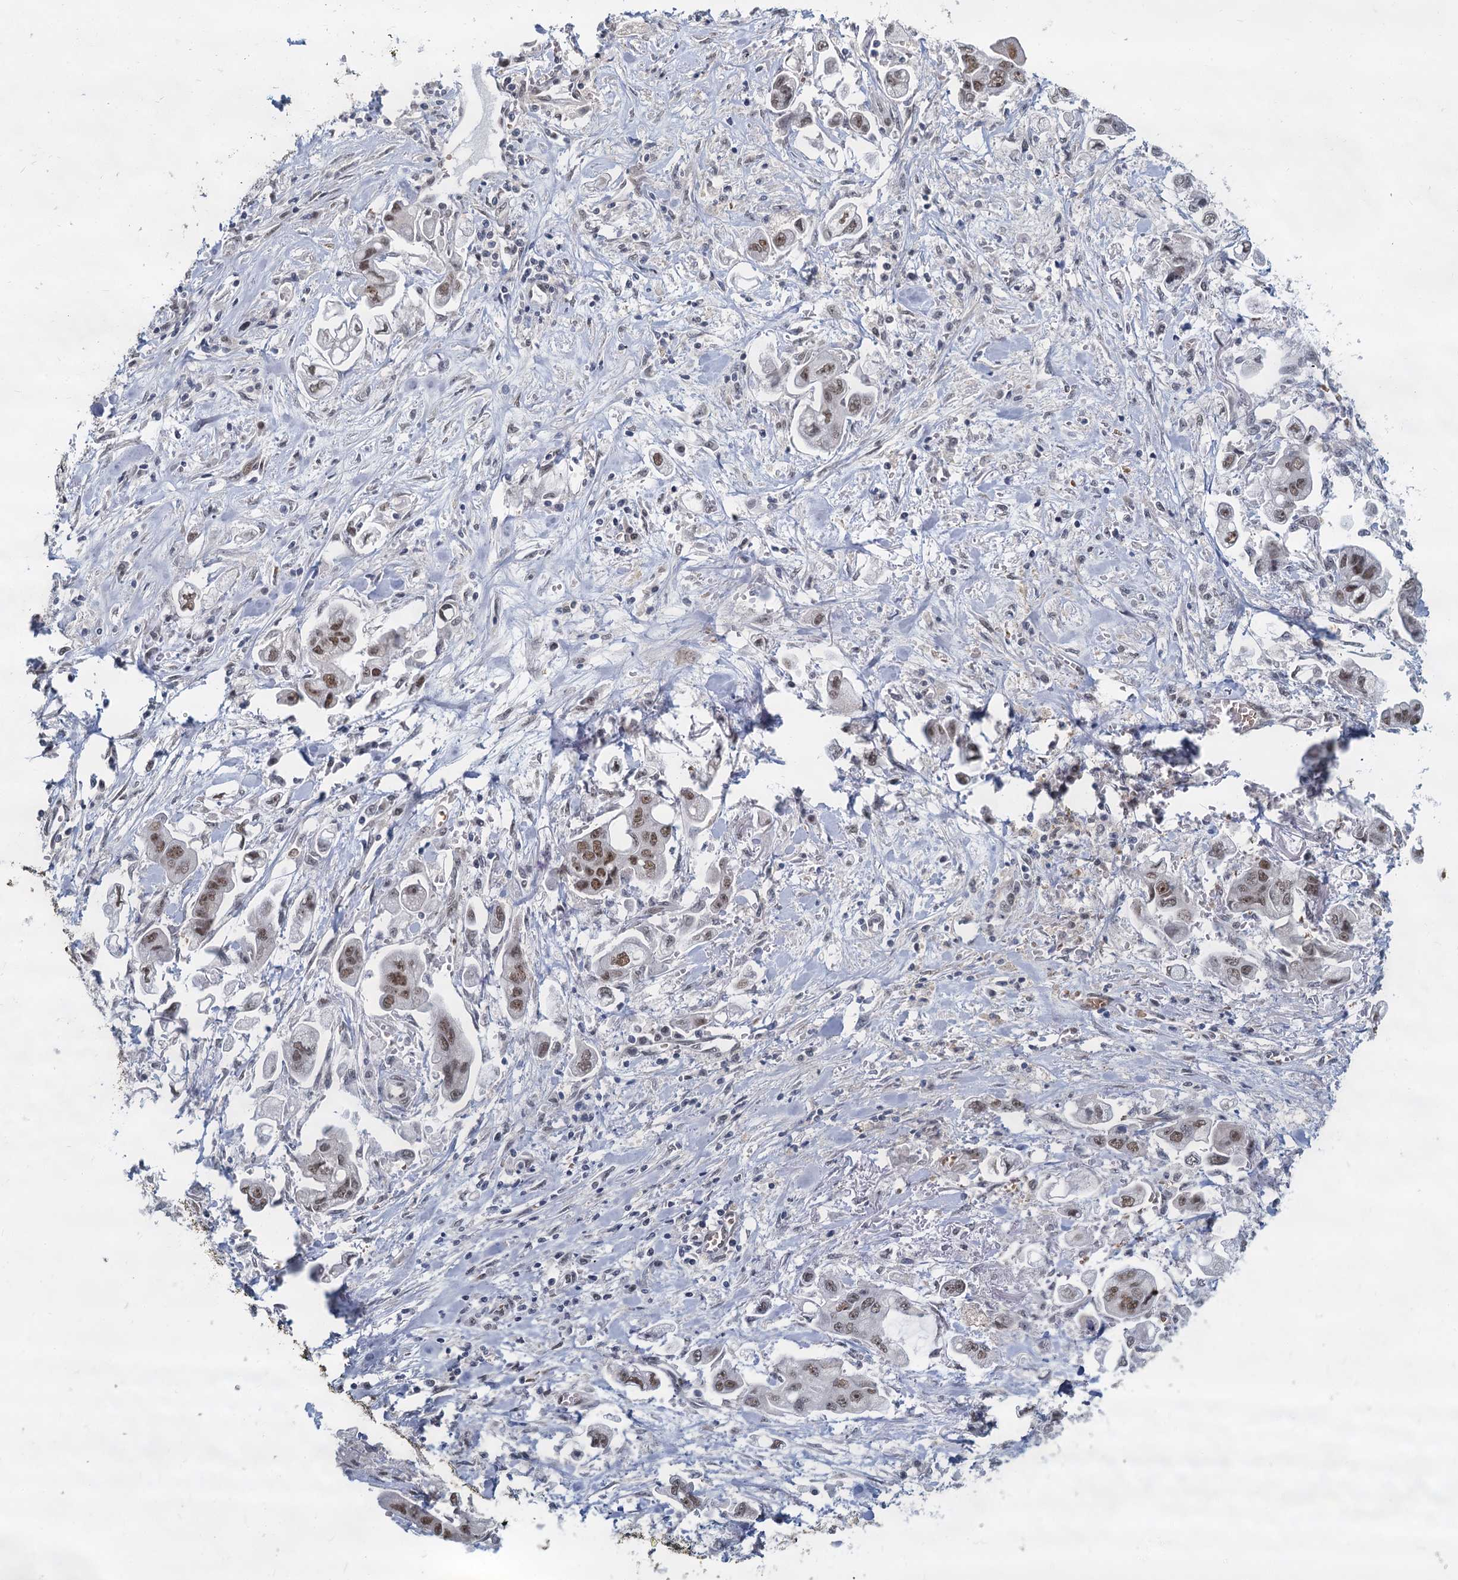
{"staining": {"intensity": "moderate", "quantity": ">75%", "location": "nuclear"}, "tissue": "stomach cancer", "cell_type": "Tumor cells", "image_type": "cancer", "snomed": [{"axis": "morphology", "description": "Adenocarcinoma, NOS"}, {"axis": "topography", "description": "Stomach"}], "caption": "Stomach adenocarcinoma stained with DAB (3,3'-diaminobenzidine) immunohistochemistry reveals medium levels of moderate nuclear expression in about >75% of tumor cells.", "gene": "RPRD1A", "patient": {"sex": "male", "age": 62}}